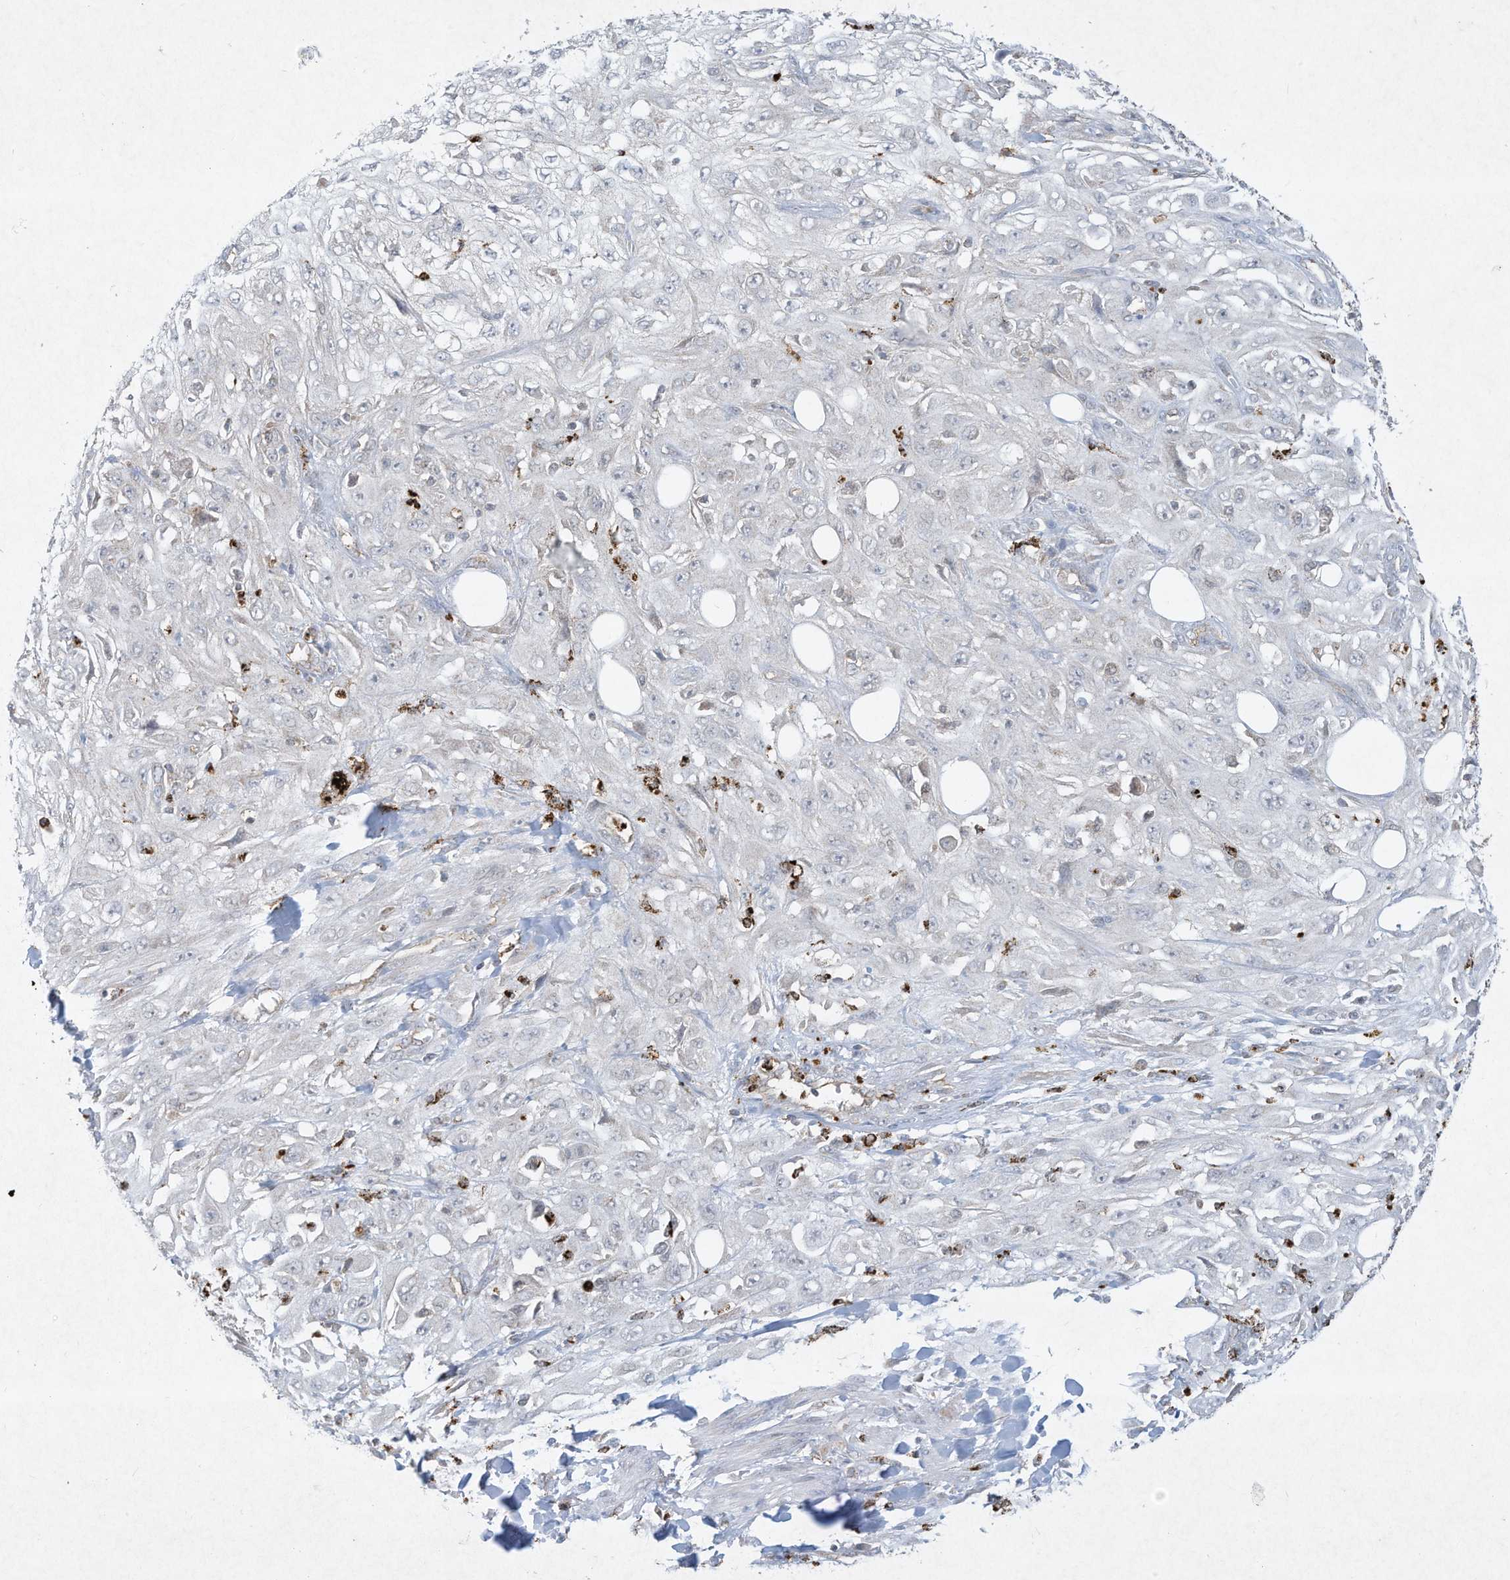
{"staining": {"intensity": "negative", "quantity": "none", "location": "none"}, "tissue": "skin cancer", "cell_type": "Tumor cells", "image_type": "cancer", "snomed": [{"axis": "morphology", "description": "Squamous cell carcinoma, NOS"}, {"axis": "topography", "description": "Skin"}], "caption": "Immunohistochemistry of human skin squamous cell carcinoma shows no expression in tumor cells.", "gene": "CHRNA4", "patient": {"sex": "male", "age": 75}}